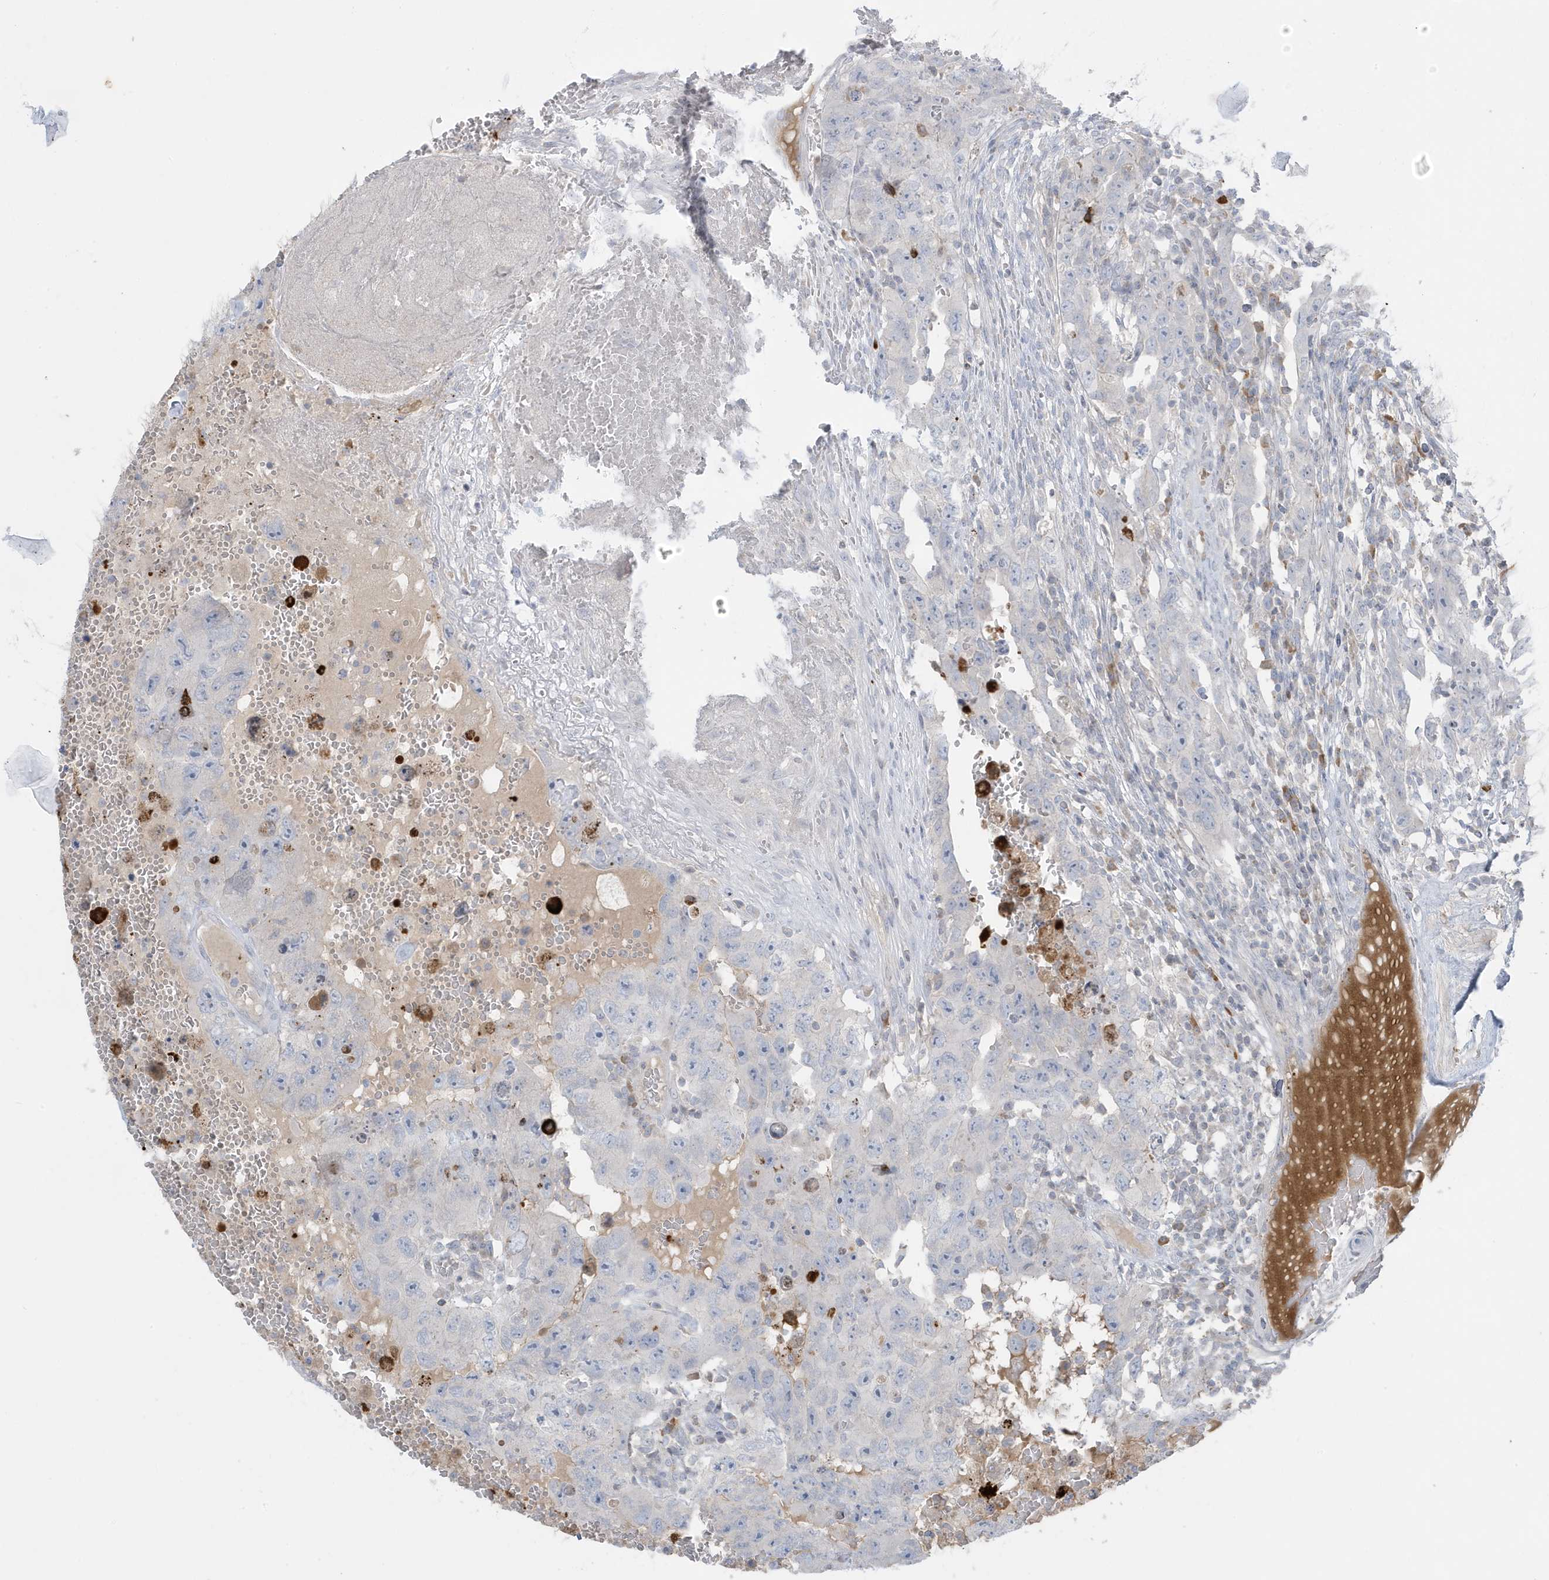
{"staining": {"intensity": "negative", "quantity": "none", "location": "none"}, "tissue": "testis cancer", "cell_type": "Tumor cells", "image_type": "cancer", "snomed": [{"axis": "morphology", "description": "Carcinoma, Embryonal, NOS"}, {"axis": "topography", "description": "Testis"}], "caption": "IHC of human testis embryonal carcinoma shows no staining in tumor cells. Nuclei are stained in blue.", "gene": "FNDC1", "patient": {"sex": "male", "age": 26}}